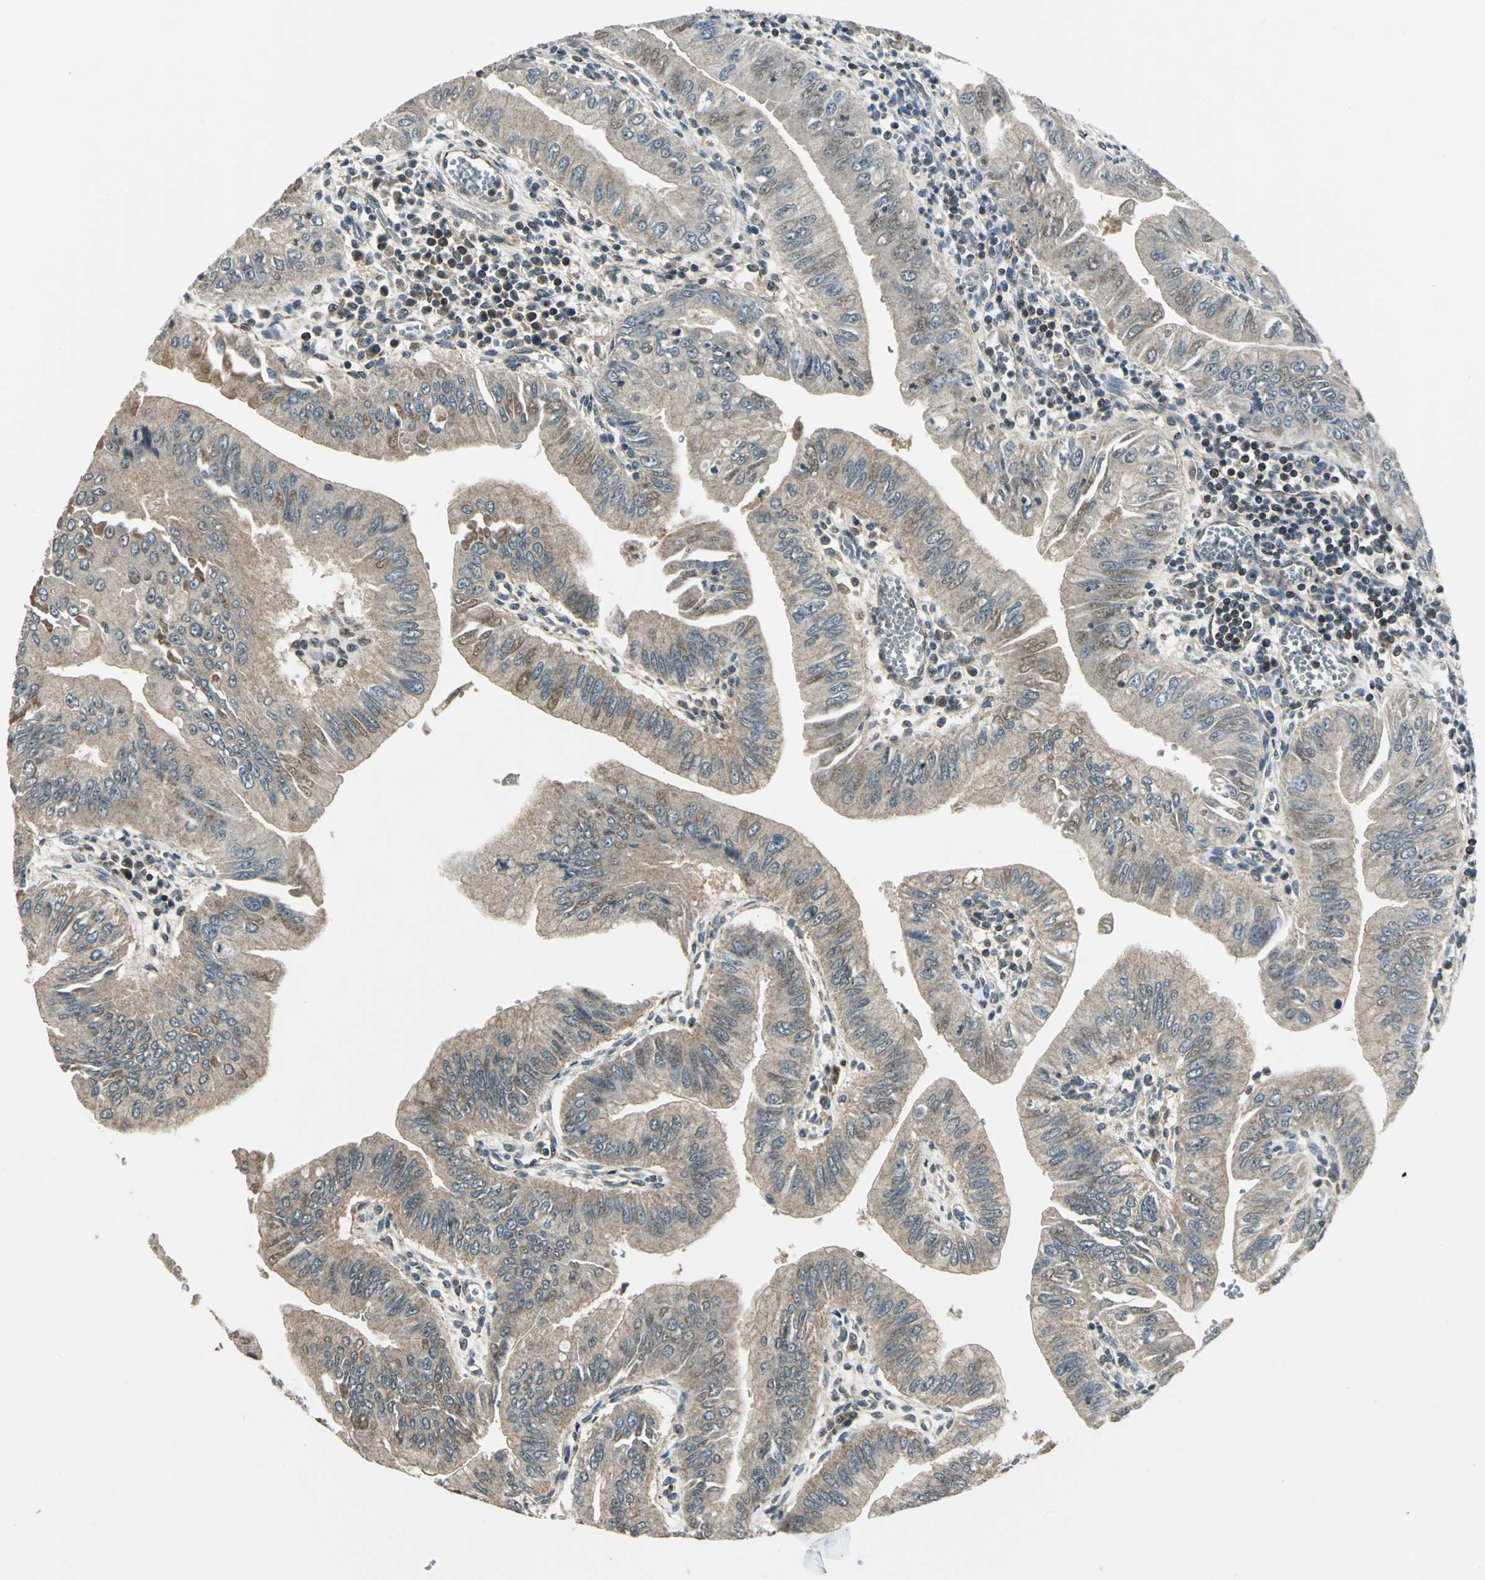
{"staining": {"intensity": "moderate", "quantity": ">75%", "location": "cytoplasmic/membranous"}, "tissue": "pancreatic cancer", "cell_type": "Tumor cells", "image_type": "cancer", "snomed": [{"axis": "morphology", "description": "Normal tissue, NOS"}, {"axis": "topography", "description": "Lymph node"}], "caption": "Protein analysis of pancreatic cancer tissue reveals moderate cytoplasmic/membranous staining in approximately >75% of tumor cells. Immunohistochemistry stains the protein of interest in brown and the nuclei are stained blue.", "gene": "NUDT2", "patient": {"sex": "male", "age": 50}}